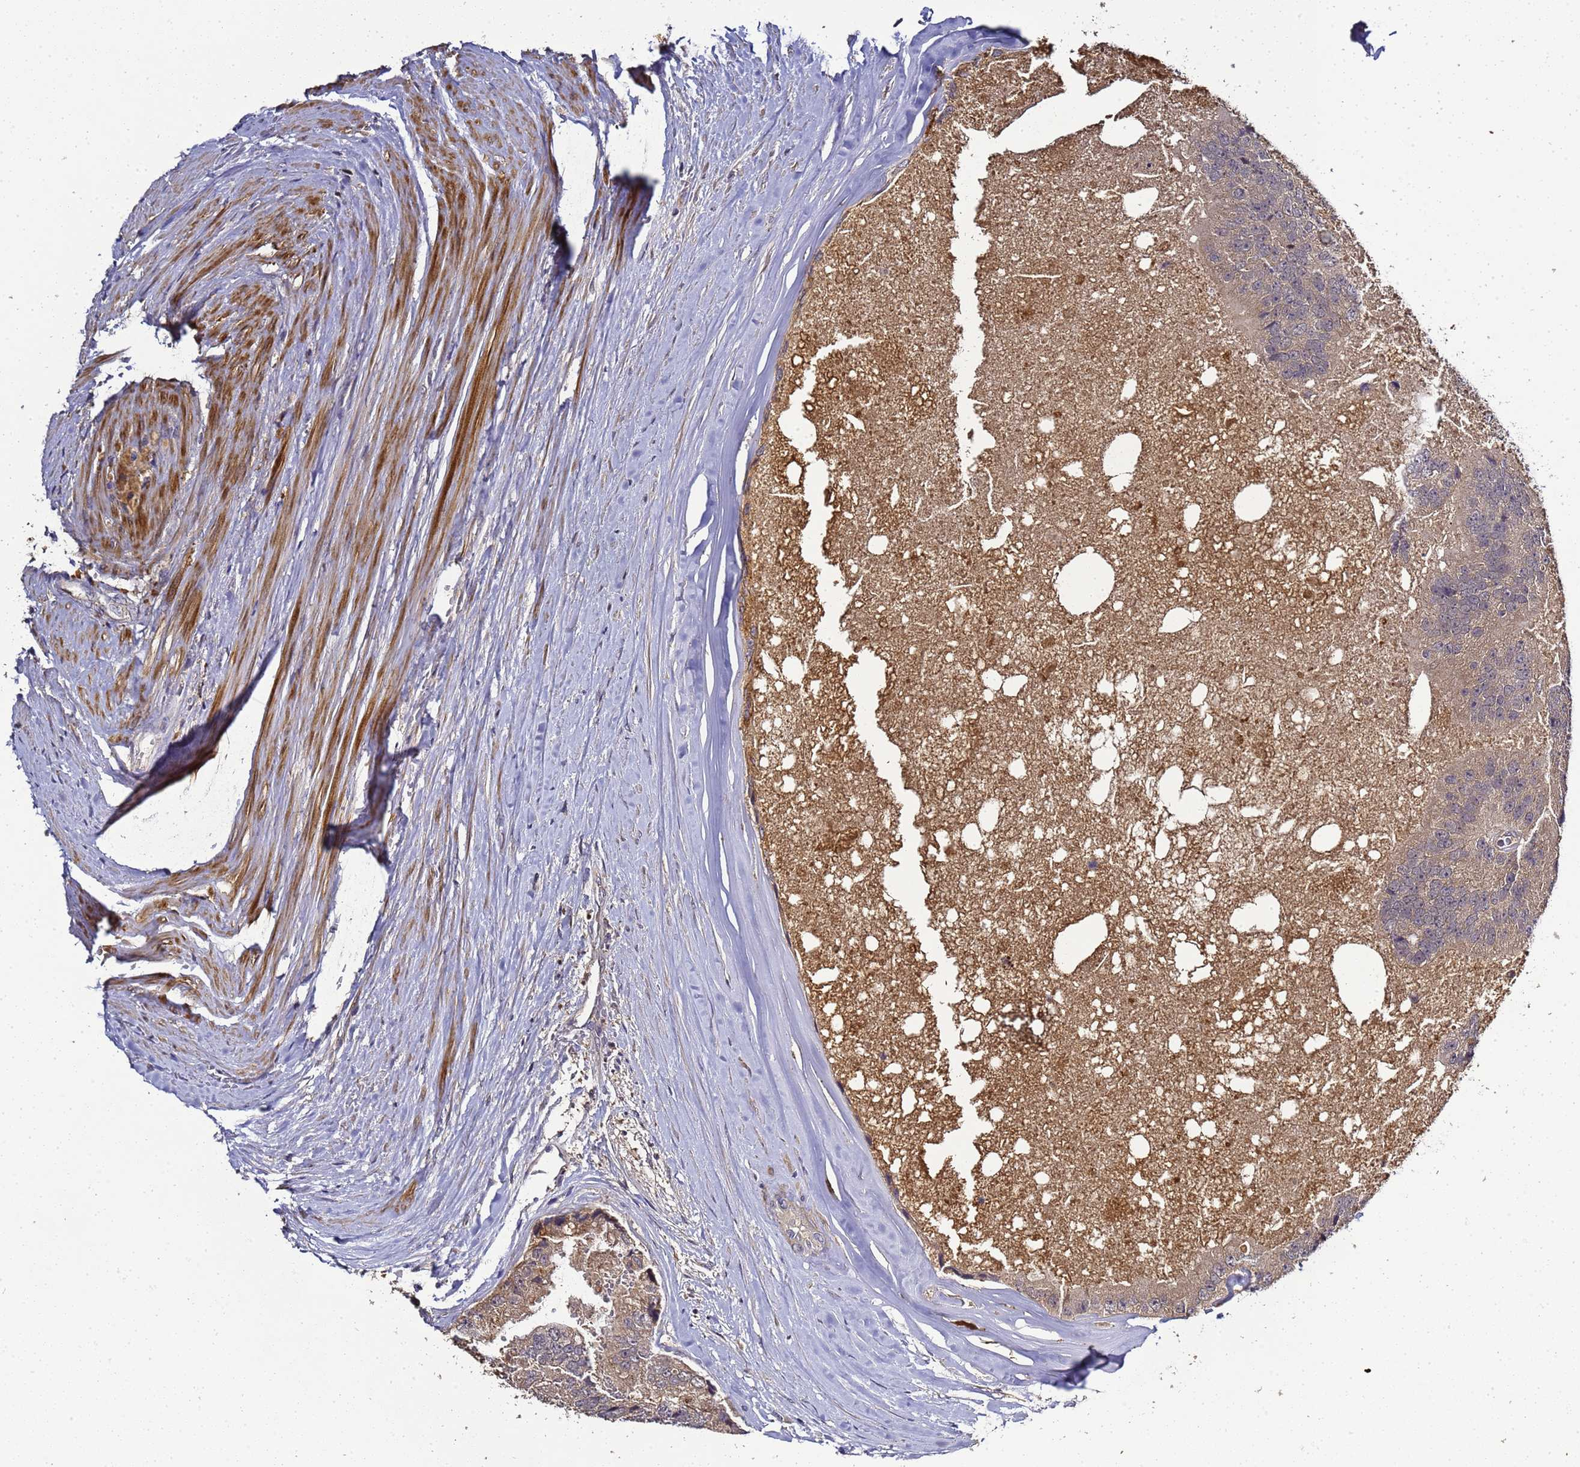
{"staining": {"intensity": "moderate", "quantity": ">75%", "location": "cytoplasmic/membranous"}, "tissue": "prostate cancer", "cell_type": "Tumor cells", "image_type": "cancer", "snomed": [{"axis": "morphology", "description": "Adenocarcinoma, High grade"}, {"axis": "topography", "description": "Prostate"}], "caption": "This photomicrograph exhibits prostate adenocarcinoma (high-grade) stained with immunohistochemistry (IHC) to label a protein in brown. The cytoplasmic/membranous of tumor cells show moderate positivity for the protein. Nuclei are counter-stained blue.", "gene": "LGI4", "patient": {"sex": "male", "age": 70}}